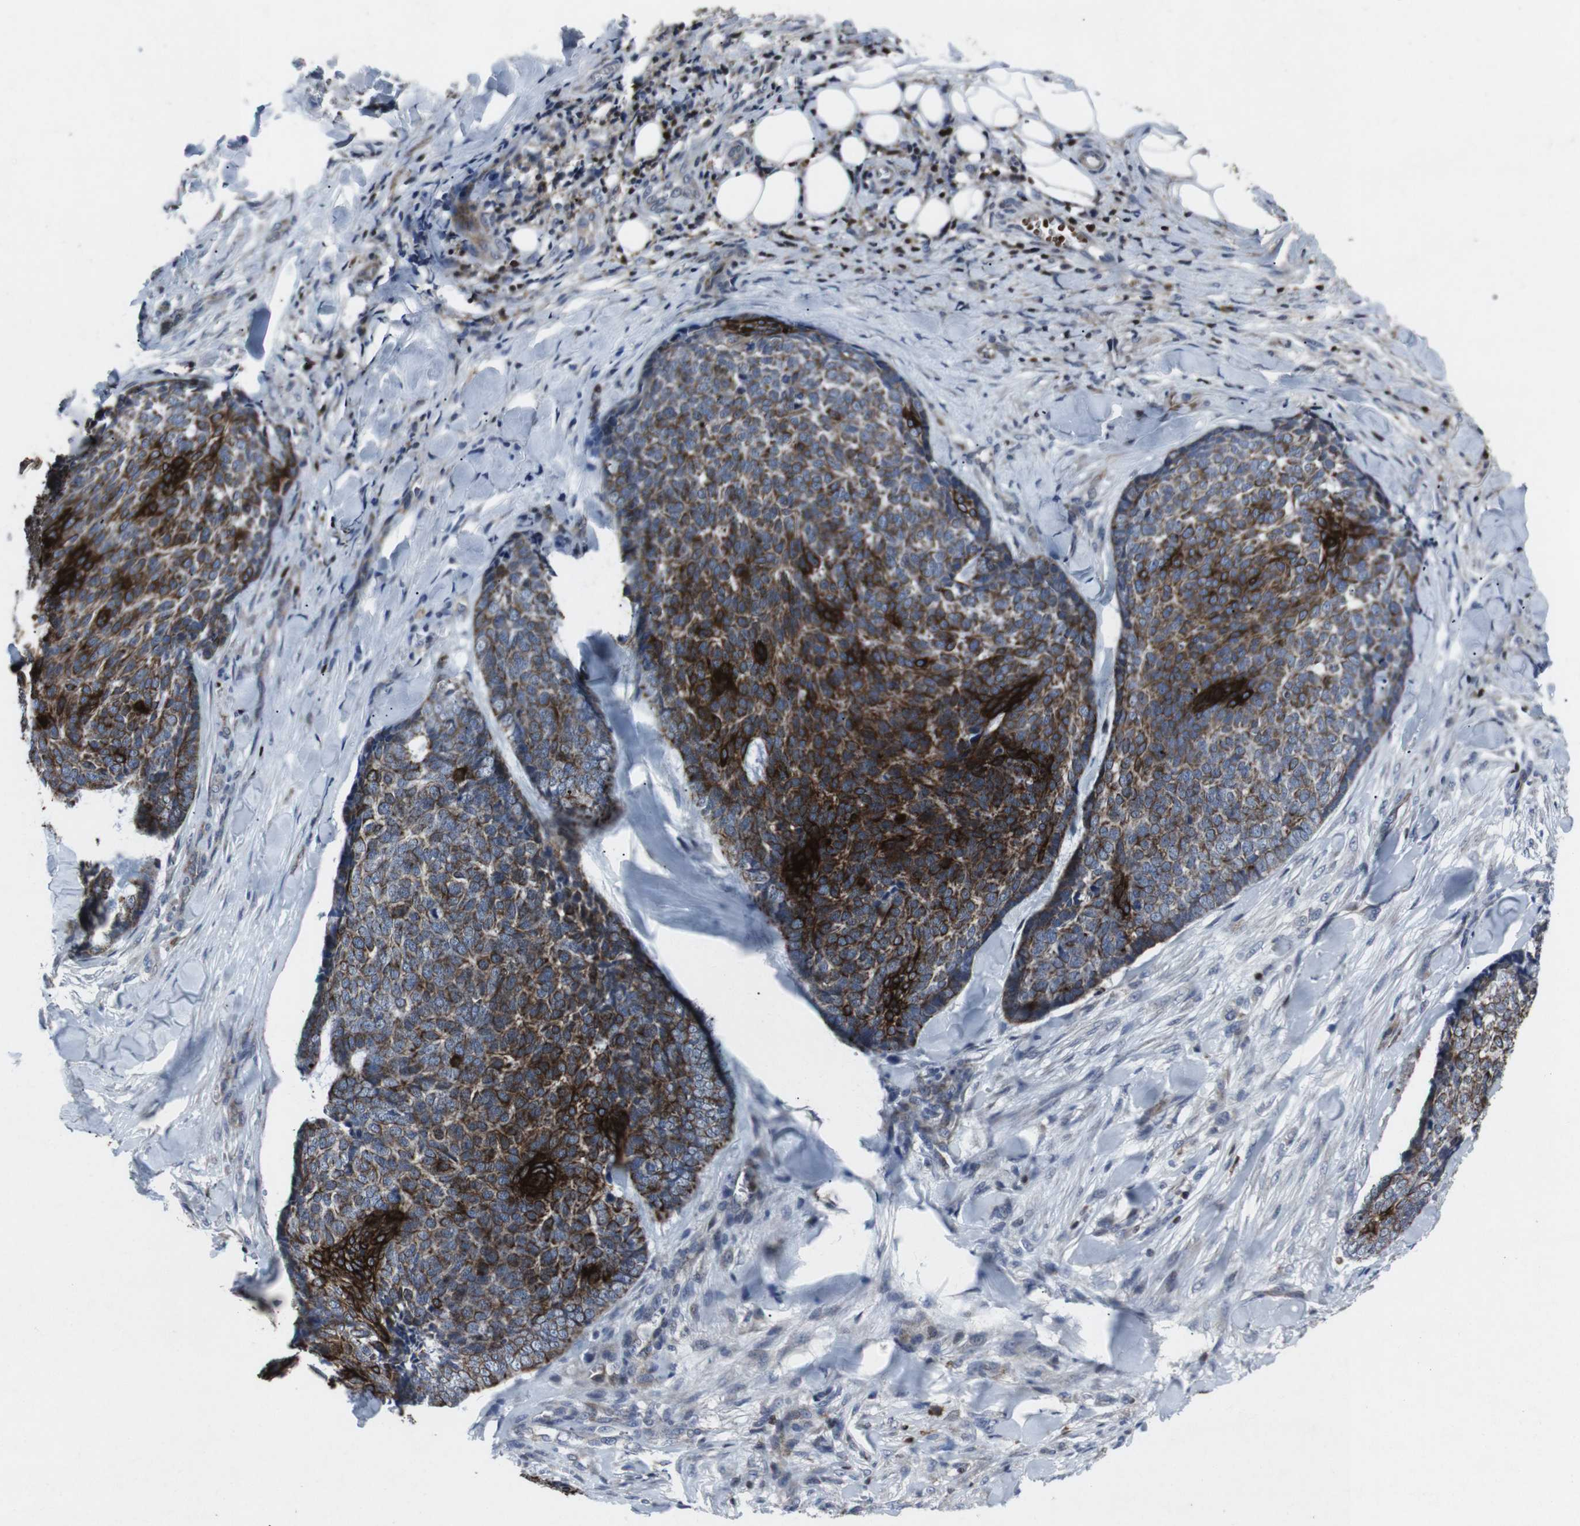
{"staining": {"intensity": "strong", "quantity": ">75%", "location": "cytoplasmic/membranous"}, "tissue": "skin cancer", "cell_type": "Tumor cells", "image_type": "cancer", "snomed": [{"axis": "morphology", "description": "Basal cell carcinoma"}, {"axis": "topography", "description": "Skin"}], "caption": "A brown stain labels strong cytoplasmic/membranous staining of a protein in basal cell carcinoma (skin) tumor cells.", "gene": "STAT4", "patient": {"sex": "male", "age": 84}}